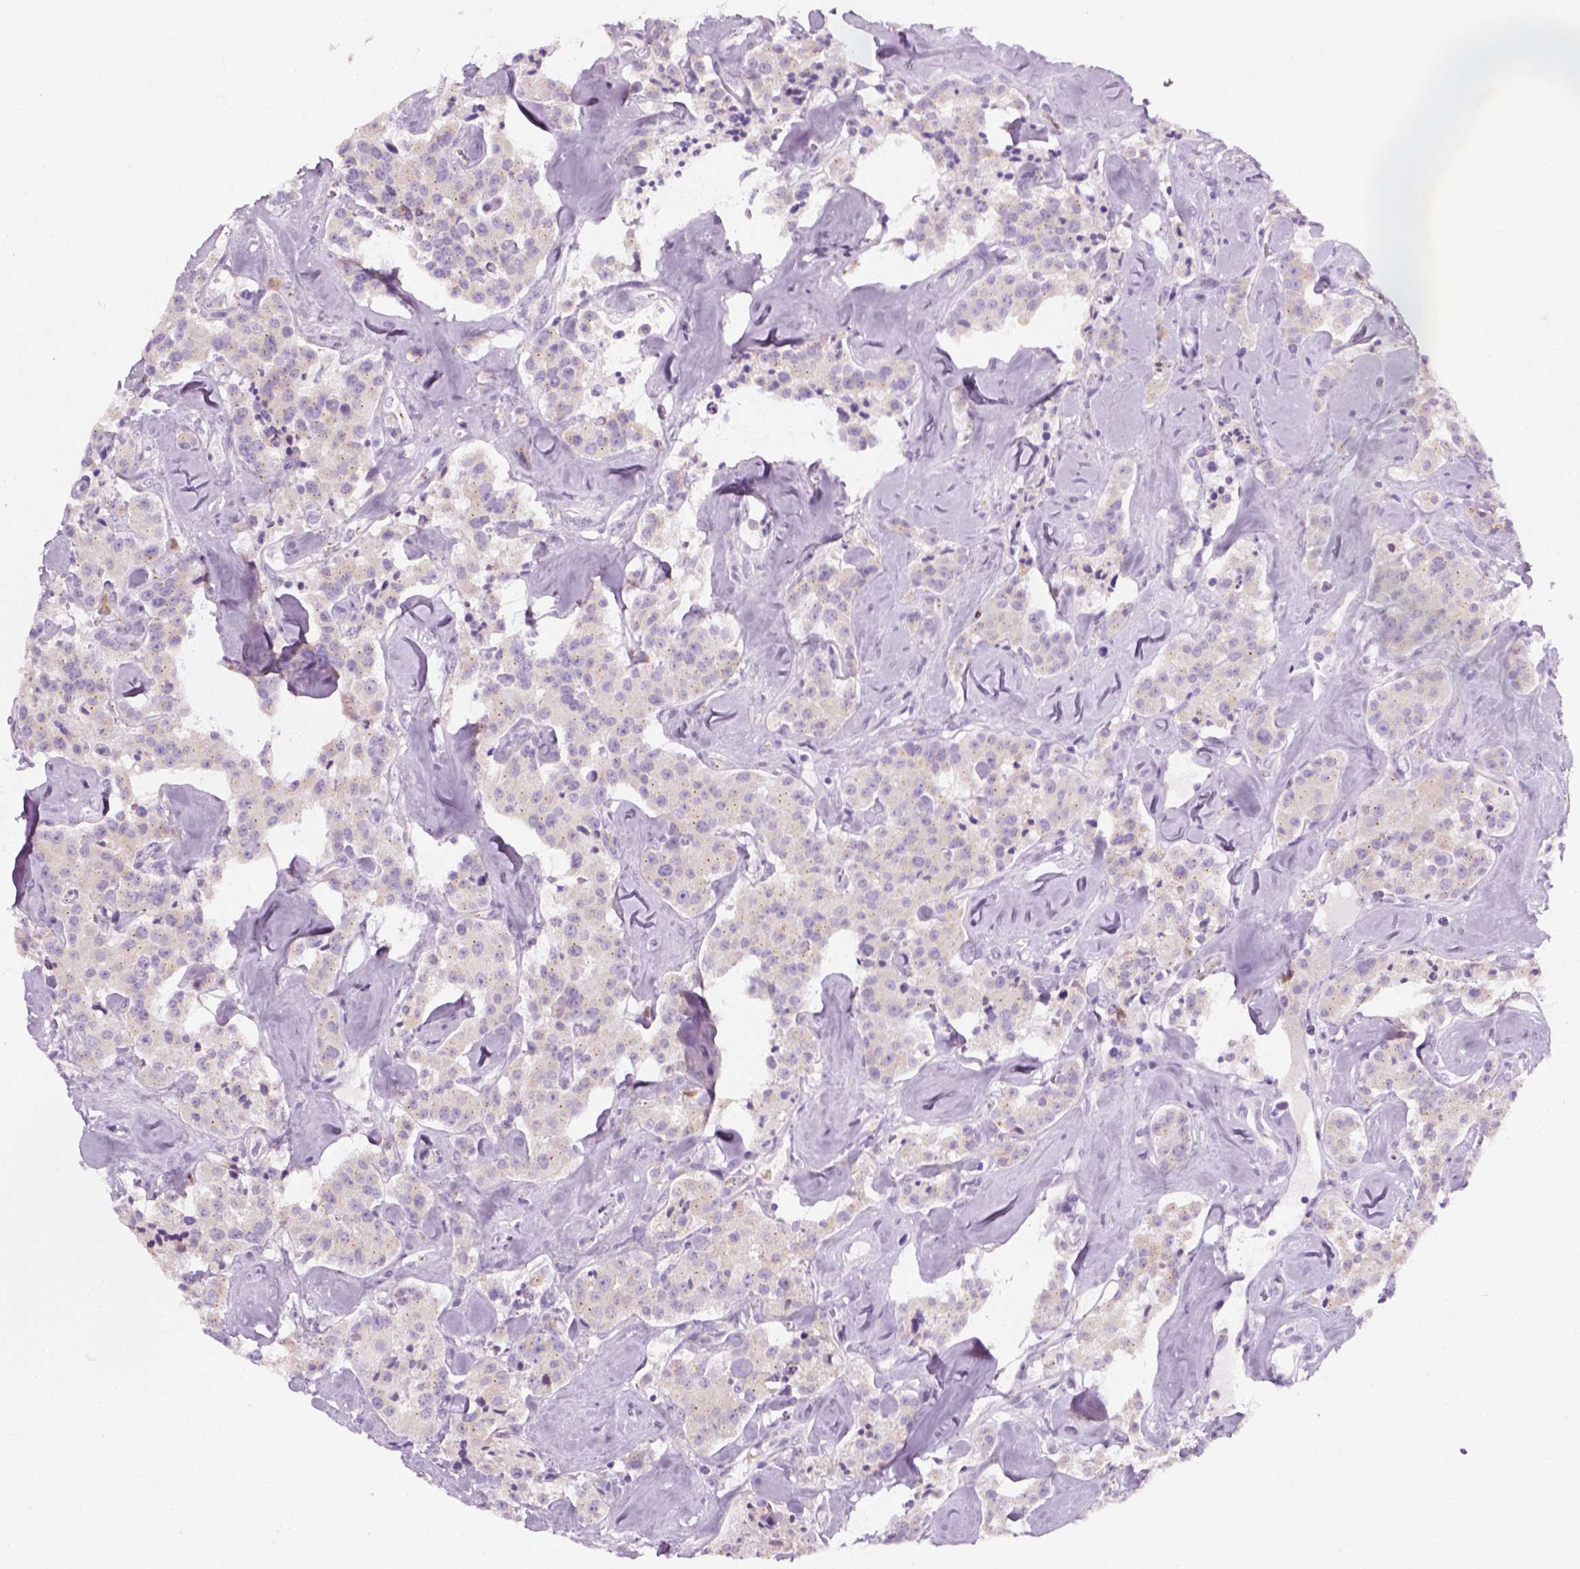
{"staining": {"intensity": "negative", "quantity": "none", "location": "none"}, "tissue": "carcinoid", "cell_type": "Tumor cells", "image_type": "cancer", "snomed": [{"axis": "morphology", "description": "Carcinoid, malignant, NOS"}, {"axis": "topography", "description": "Pancreas"}], "caption": "Tumor cells show no significant protein expression in malignant carcinoid. (Brightfield microscopy of DAB (3,3'-diaminobenzidine) immunohistochemistry at high magnification).", "gene": "IL4", "patient": {"sex": "male", "age": 41}}